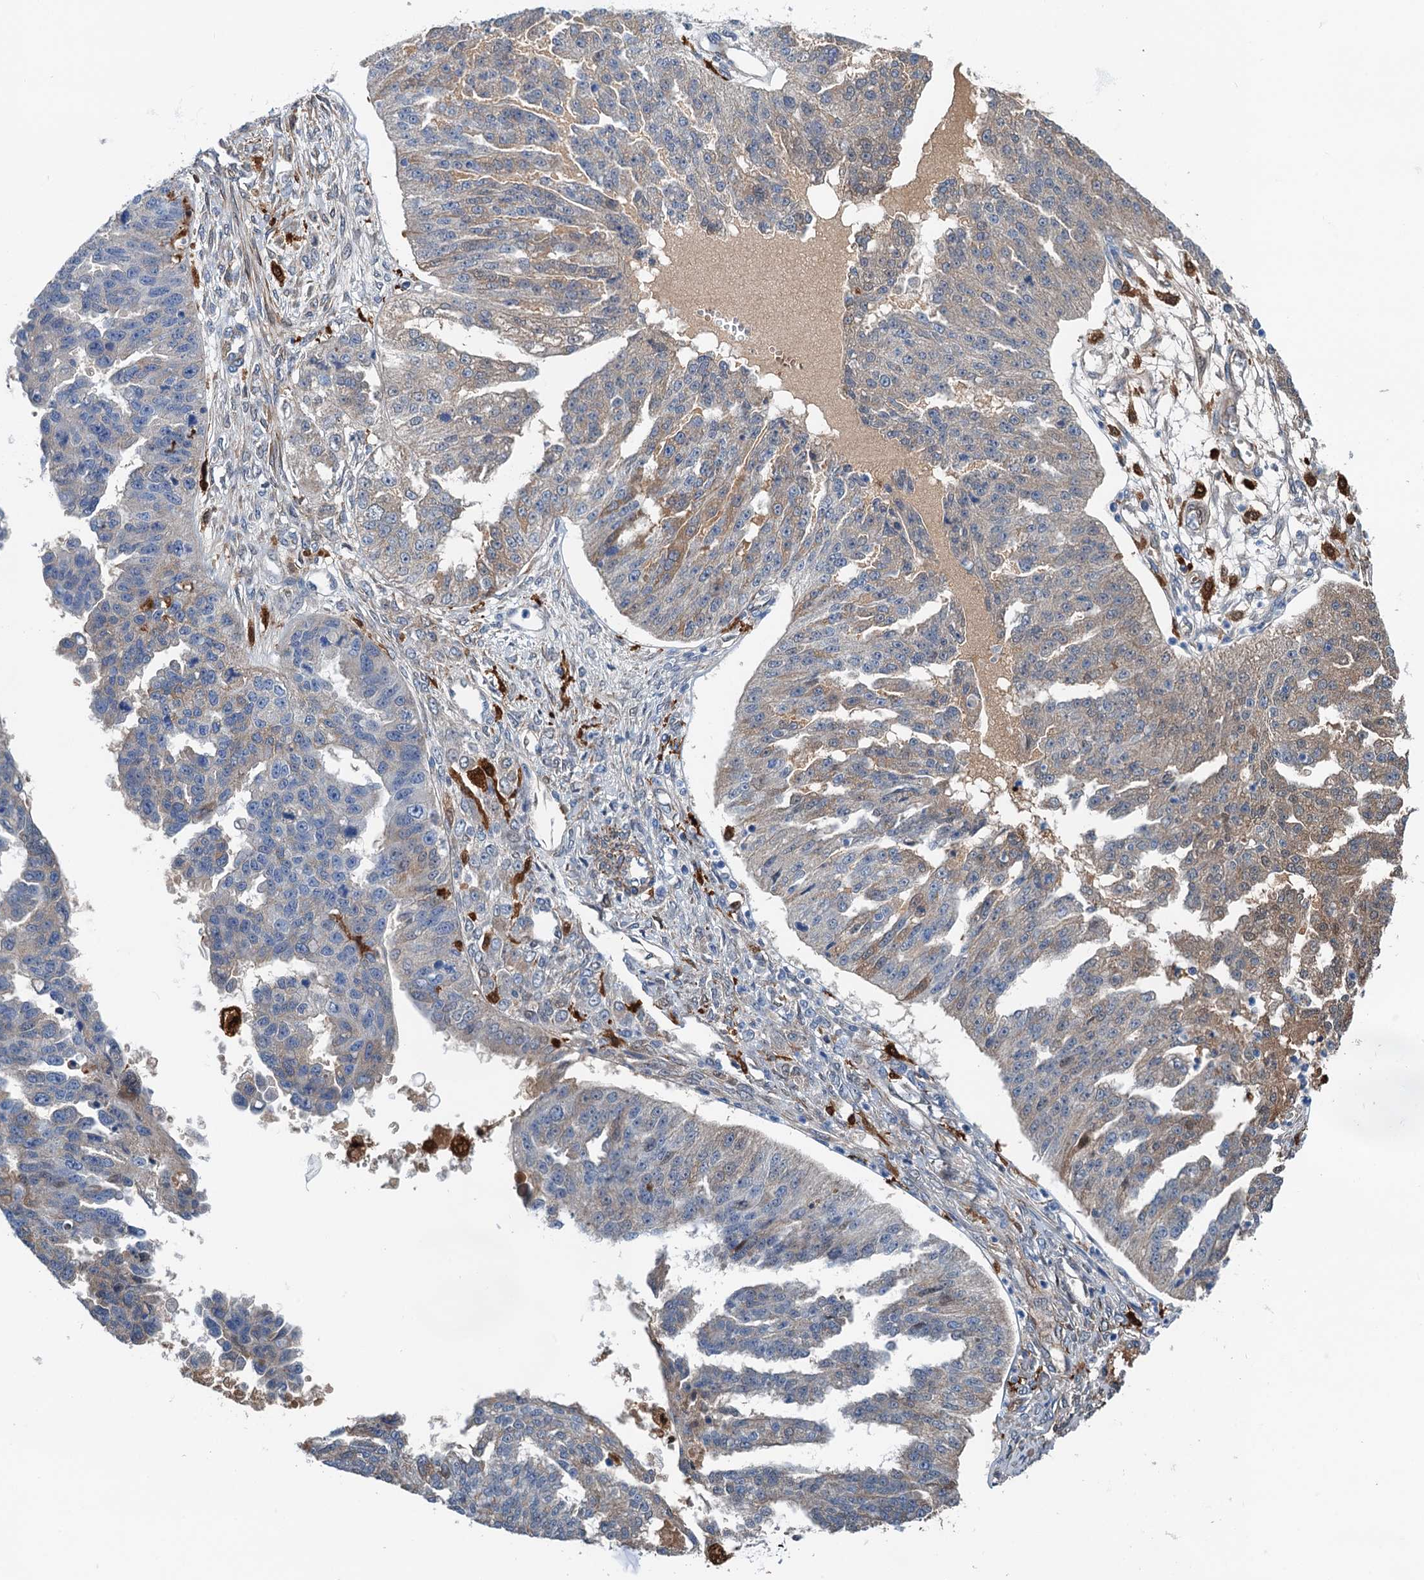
{"staining": {"intensity": "weak", "quantity": "25%-75%", "location": "cytoplasmic/membranous"}, "tissue": "ovarian cancer", "cell_type": "Tumor cells", "image_type": "cancer", "snomed": [{"axis": "morphology", "description": "Cystadenocarcinoma, serous, NOS"}, {"axis": "topography", "description": "Ovary"}], "caption": "DAB (3,3'-diaminobenzidine) immunohistochemical staining of ovarian cancer (serous cystadenocarcinoma) exhibits weak cytoplasmic/membranous protein positivity in about 25%-75% of tumor cells. (brown staining indicates protein expression, while blue staining denotes nuclei).", "gene": "CSTPP1", "patient": {"sex": "female", "age": 58}}